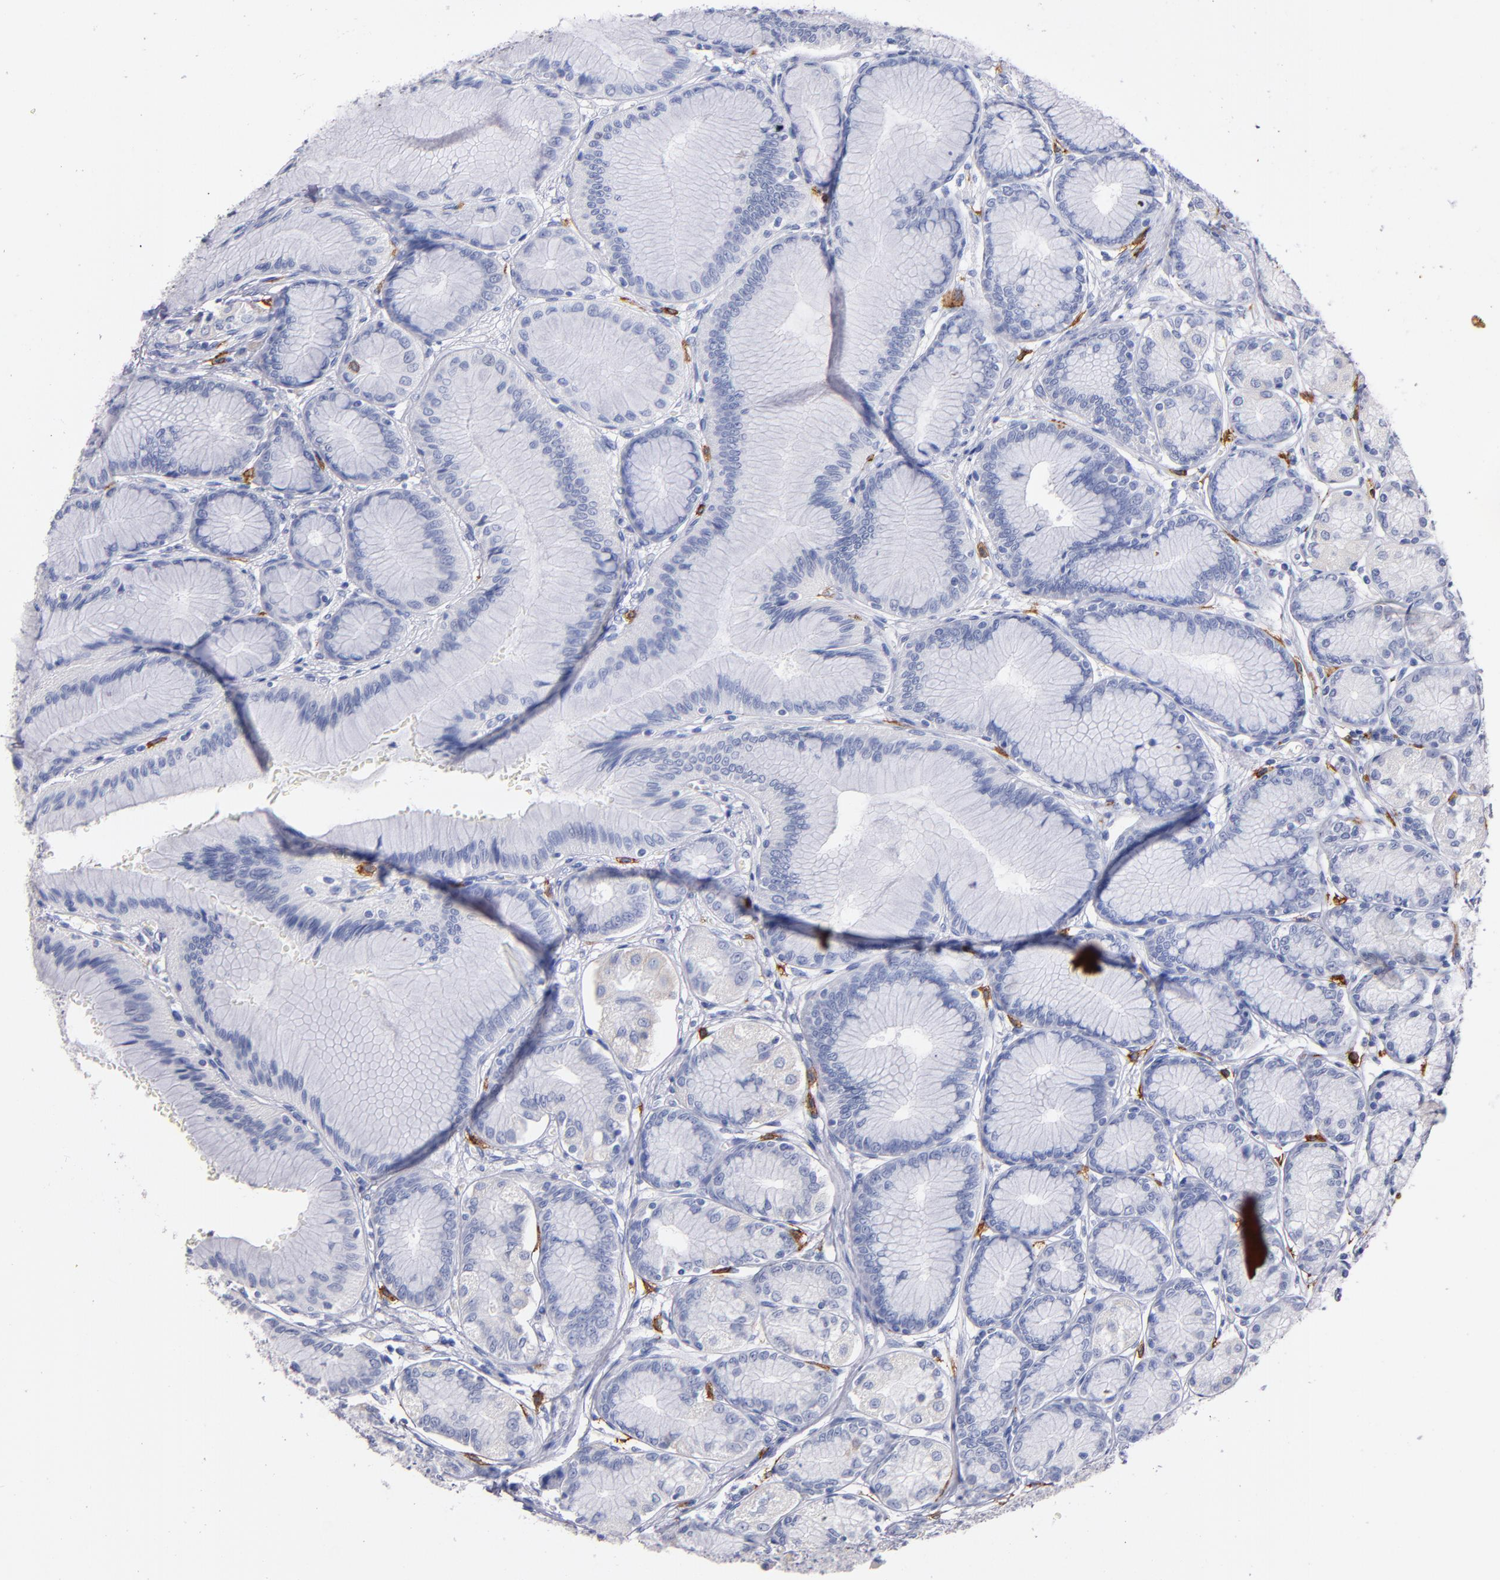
{"staining": {"intensity": "negative", "quantity": "none", "location": "none"}, "tissue": "stomach", "cell_type": "Glandular cells", "image_type": "normal", "snomed": [{"axis": "morphology", "description": "Normal tissue, NOS"}, {"axis": "morphology", "description": "Adenocarcinoma, NOS"}, {"axis": "topography", "description": "Stomach"}, {"axis": "topography", "description": "Stomach, lower"}], "caption": "The photomicrograph shows no significant staining in glandular cells of stomach.", "gene": "KIT", "patient": {"sex": "female", "age": 65}}